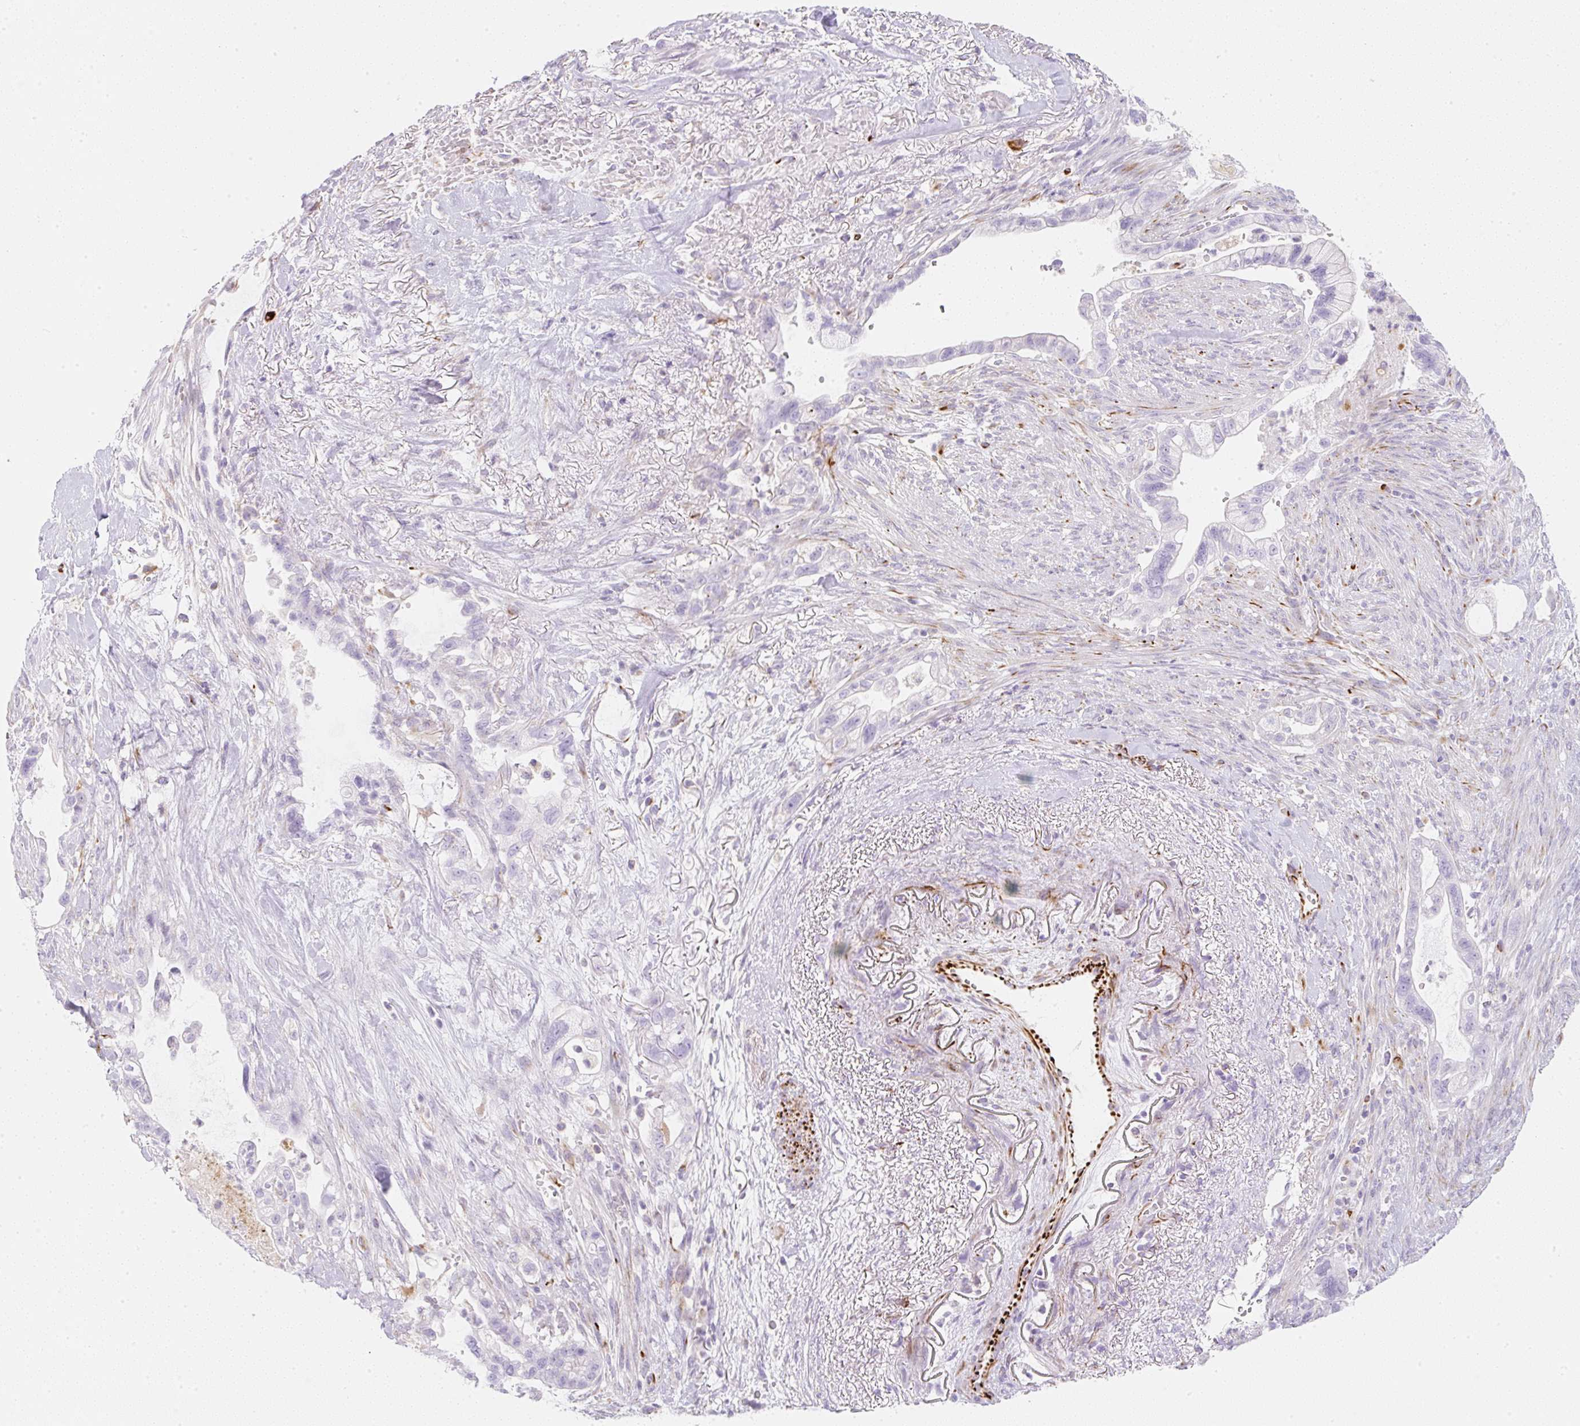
{"staining": {"intensity": "negative", "quantity": "none", "location": "none"}, "tissue": "pancreatic cancer", "cell_type": "Tumor cells", "image_type": "cancer", "snomed": [{"axis": "morphology", "description": "Adenocarcinoma, NOS"}, {"axis": "topography", "description": "Pancreas"}], "caption": "An immunohistochemistry photomicrograph of pancreatic adenocarcinoma is shown. There is no staining in tumor cells of pancreatic adenocarcinoma.", "gene": "ZNF689", "patient": {"sex": "male", "age": 44}}